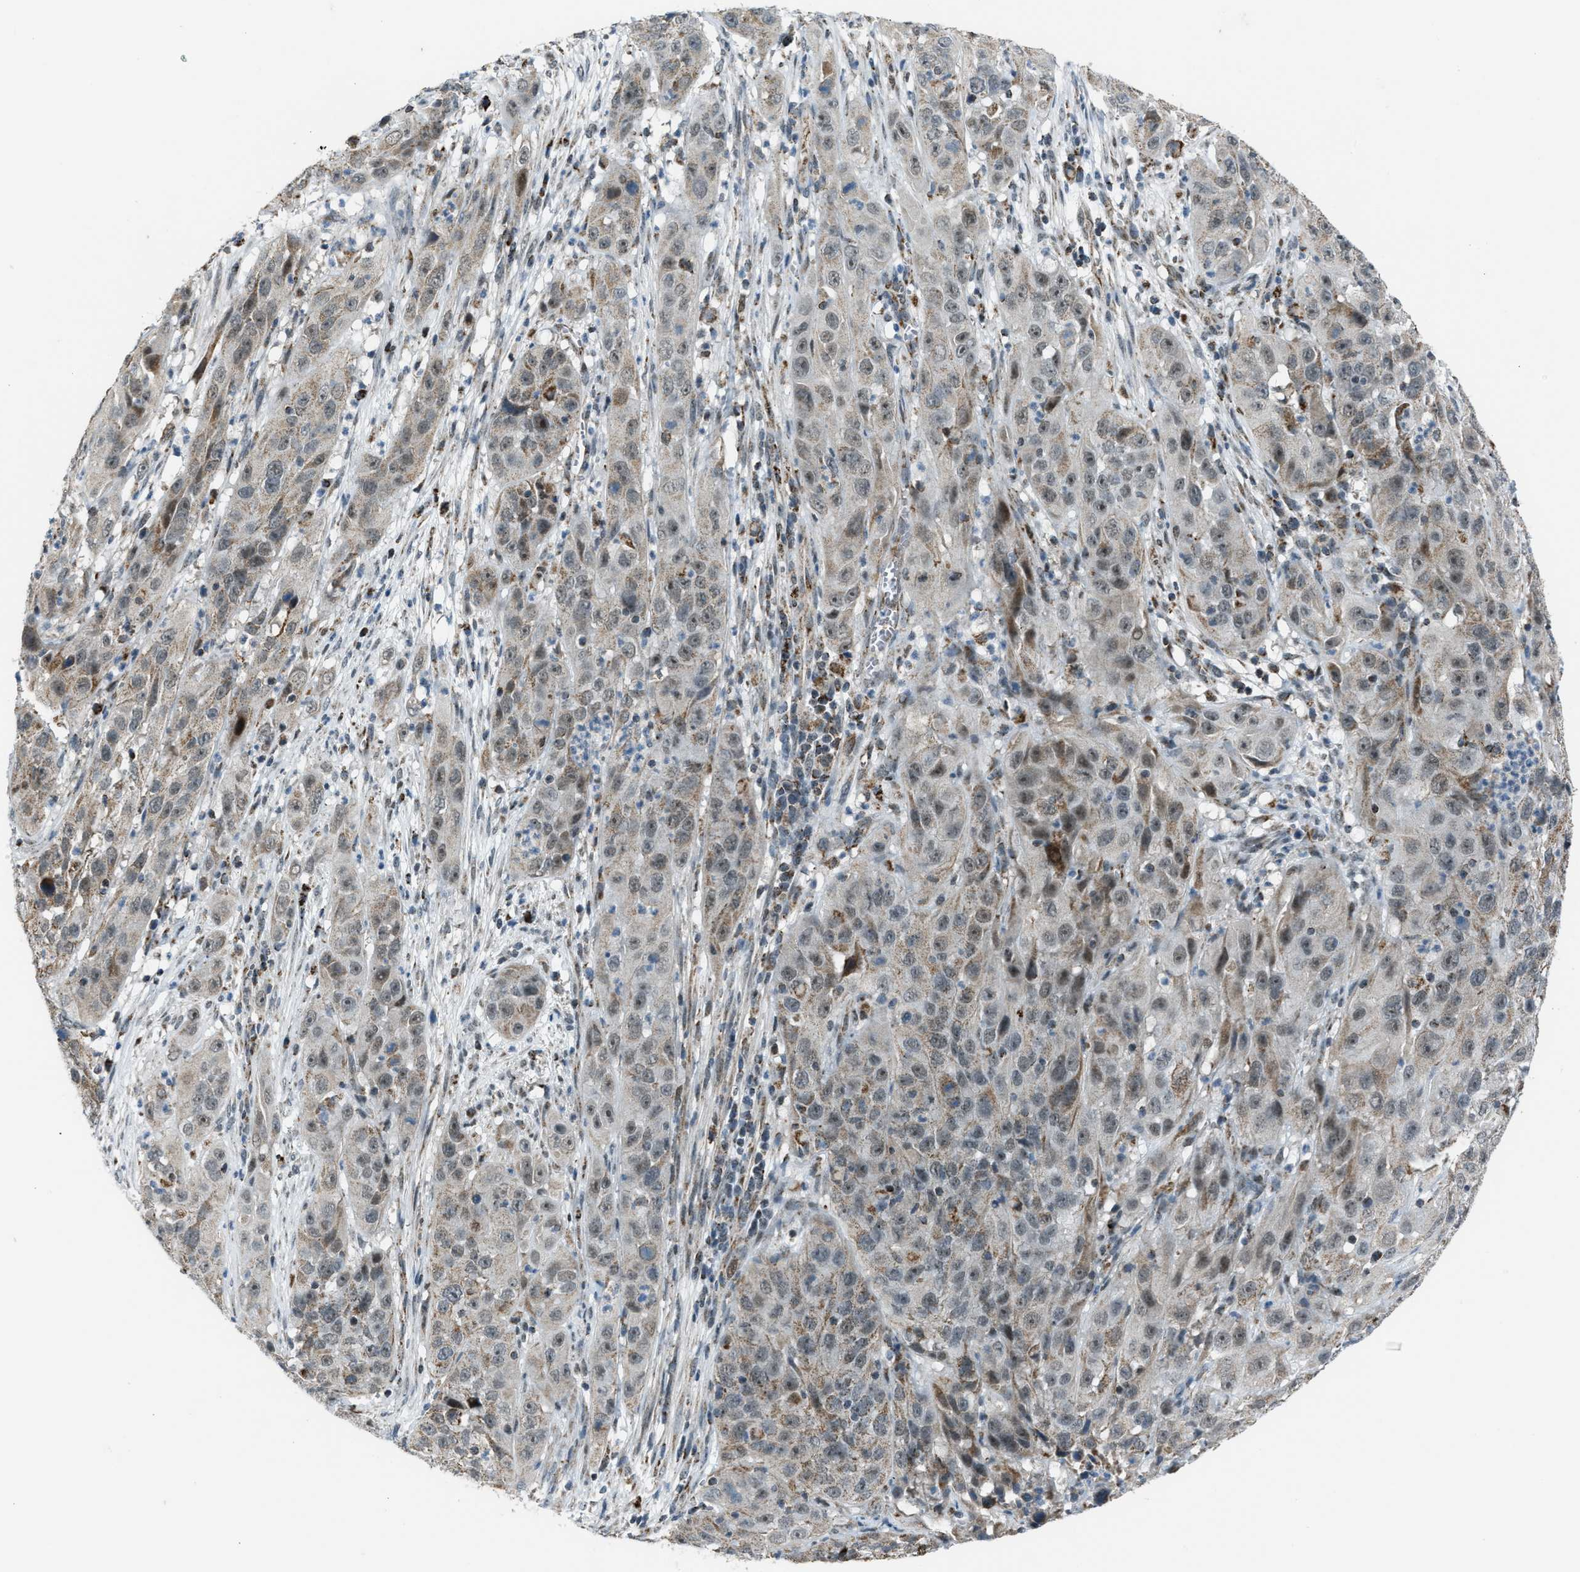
{"staining": {"intensity": "weak", "quantity": ">75%", "location": "cytoplasmic/membranous,nuclear"}, "tissue": "cervical cancer", "cell_type": "Tumor cells", "image_type": "cancer", "snomed": [{"axis": "morphology", "description": "Squamous cell carcinoma, NOS"}, {"axis": "topography", "description": "Cervix"}], "caption": "Weak cytoplasmic/membranous and nuclear staining is appreciated in approximately >75% of tumor cells in cervical cancer. (brown staining indicates protein expression, while blue staining denotes nuclei).", "gene": "CHN2", "patient": {"sex": "female", "age": 32}}